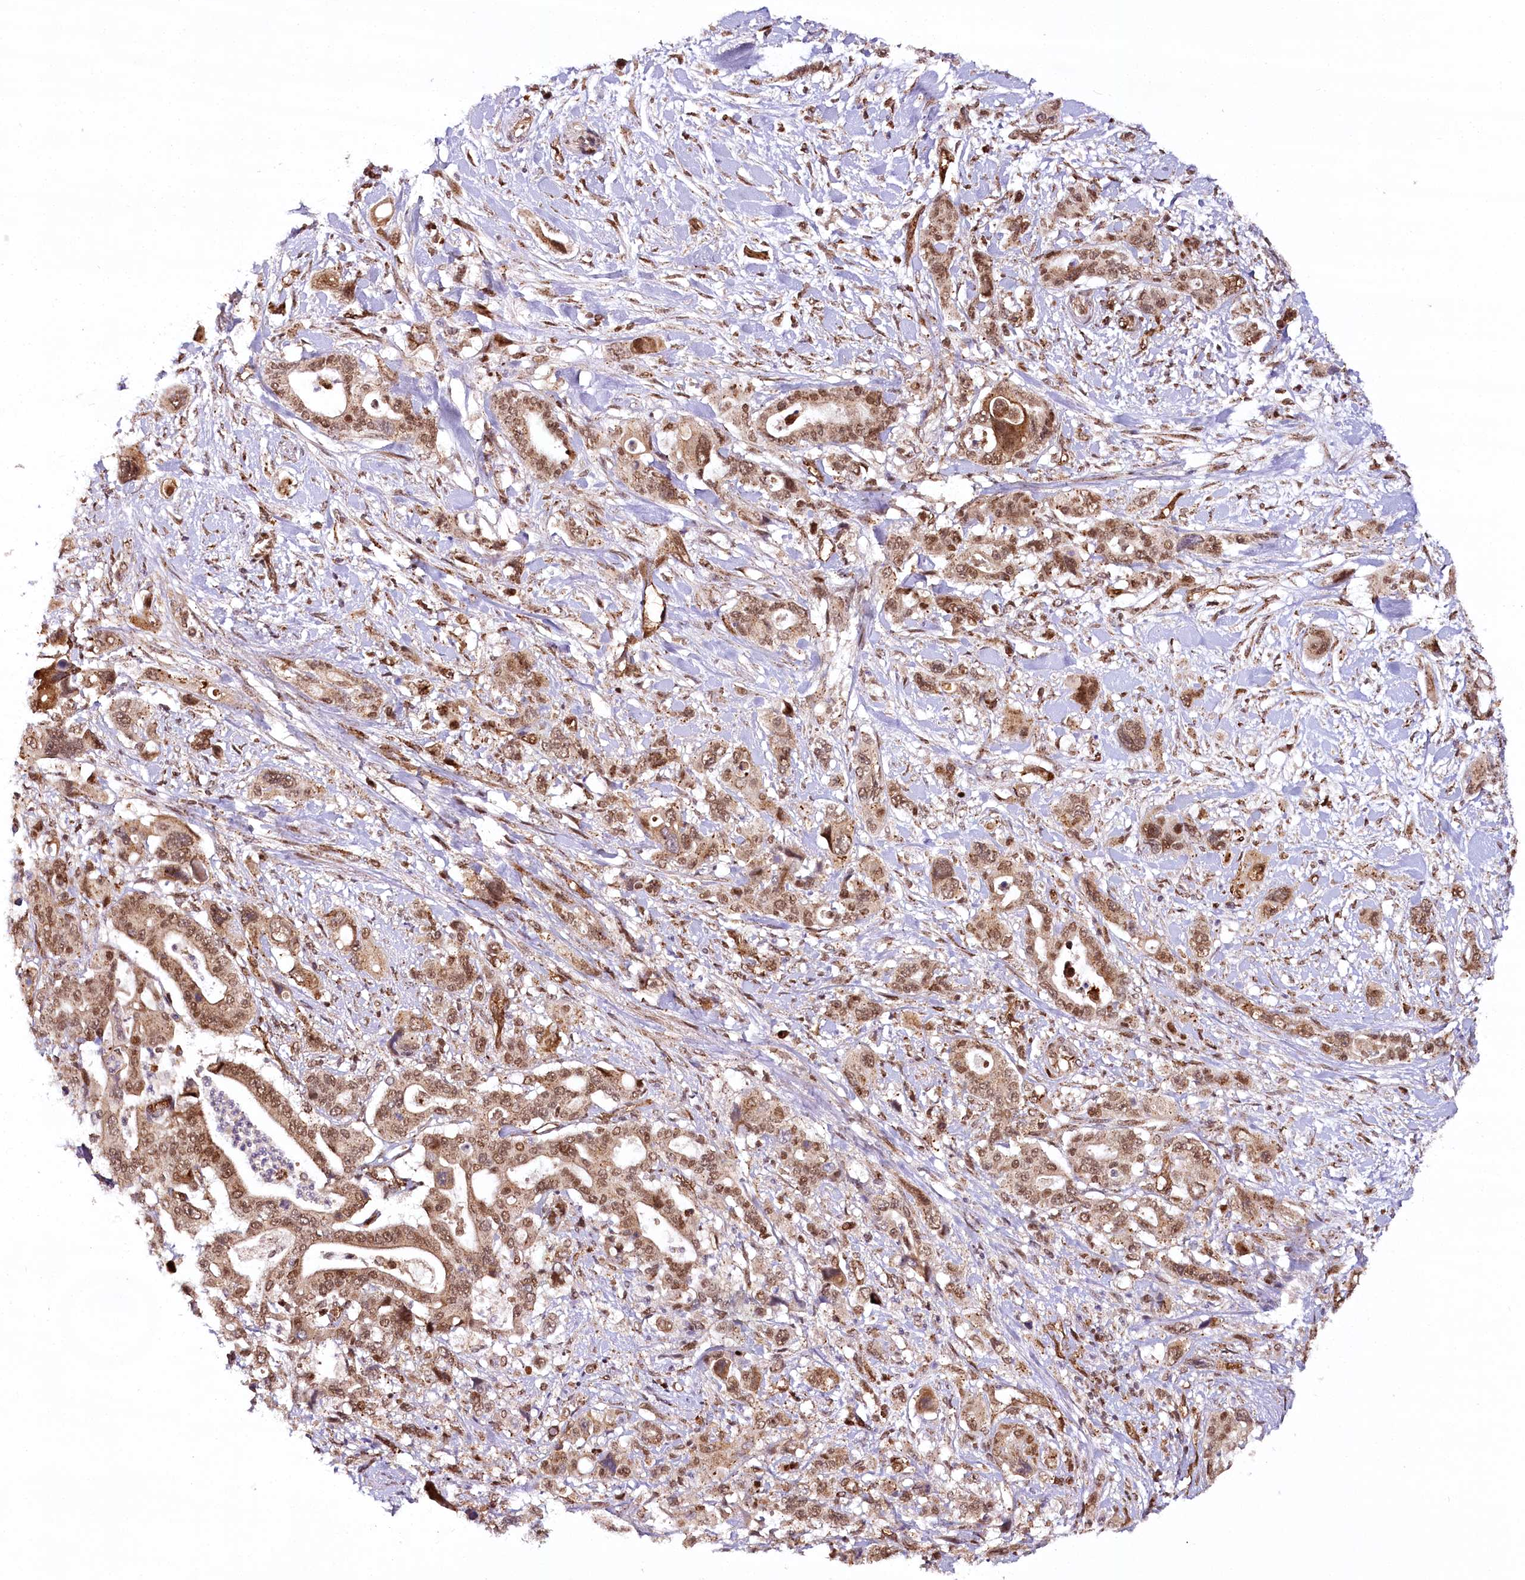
{"staining": {"intensity": "strong", "quantity": "25%-75%", "location": "cytoplasmic/membranous,nuclear"}, "tissue": "pancreatic cancer", "cell_type": "Tumor cells", "image_type": "cancer", "snomed": [{"axis": "morphology", "description": "Adenocarcinoma, NOS"}, {"axis": "topography", "description": "Pancreas"}], "caption": "A brown stain labels strong cytoplasmic/membranous and nuclear positivity of a protein in pancreatic adenocarcinoma tumor cells. Using DAB (brown) and hematoxylin (blue) stains, captured at high magnification using brightfield microscopy.", "gene": "COPG1", "patient": {"sex": "male", "age": 46}}